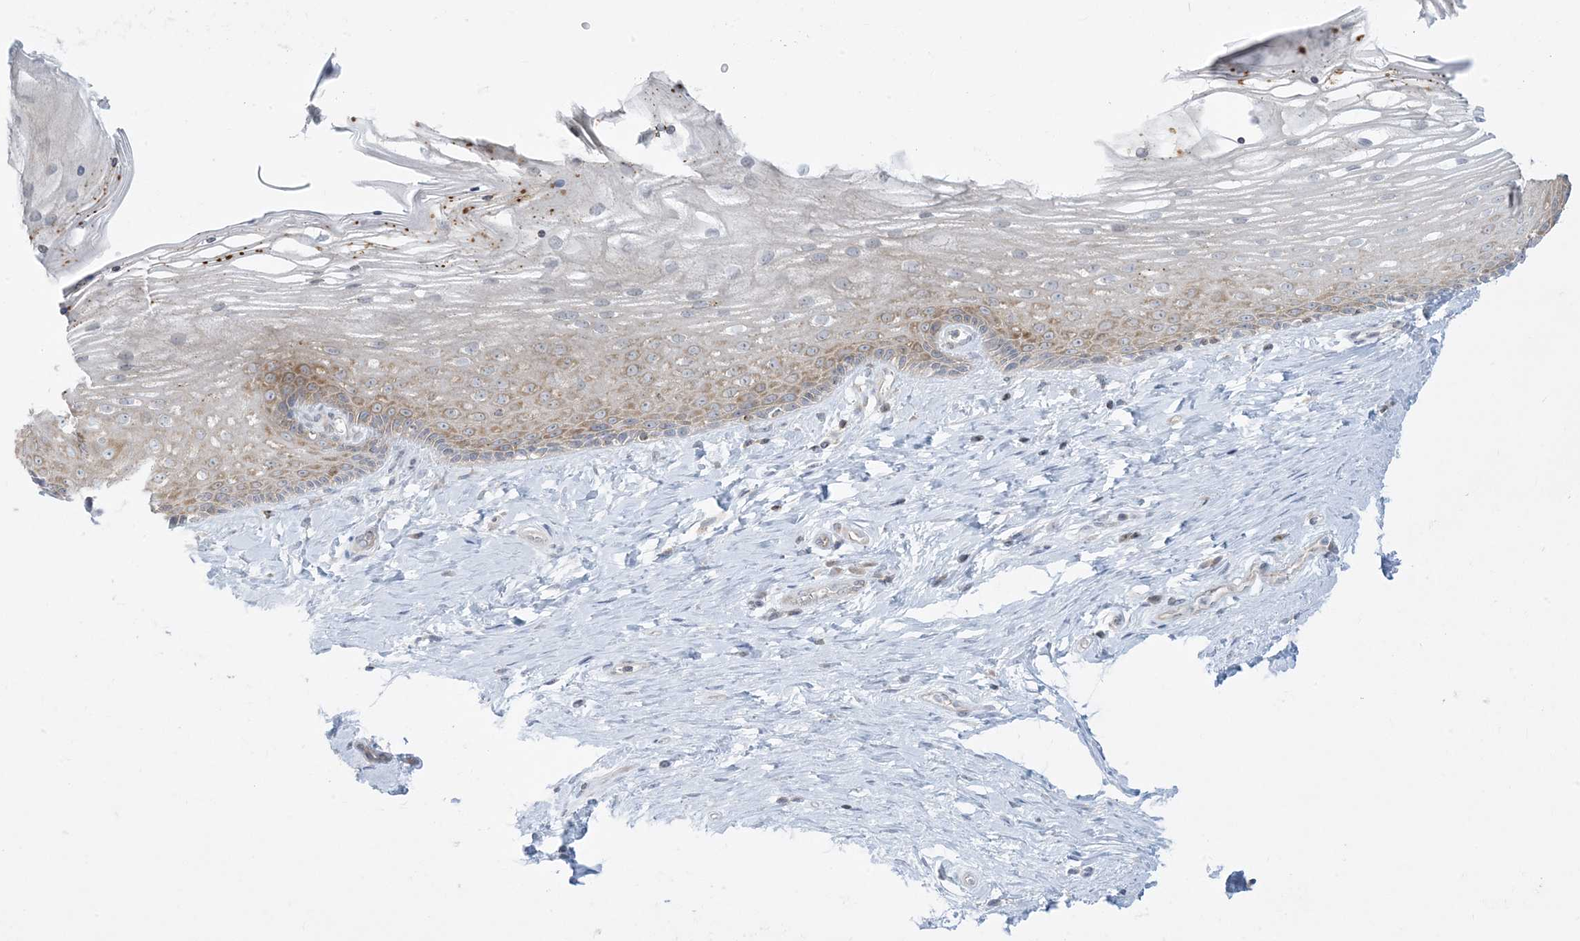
{"staining": {"intensity": "moderate", "quantity": "<25%", "location": "cytoplasmic/membranous"}, "tissue": "vagina", "cell_type": "Squamous epithelial cells", "image_type": "normal", "snomed": [{"axis": "morphology", "description": "Normal tissue, NOS"}, {"axis": "topography", "description": "Vagina"}], "caption": "Moderate cytoplasmic/membranous protein staining is present in about <25% of squamous epithelial cells in vagina.", "gene": "SLAMF9", "patient": {"sex": "female", "age": 46}}